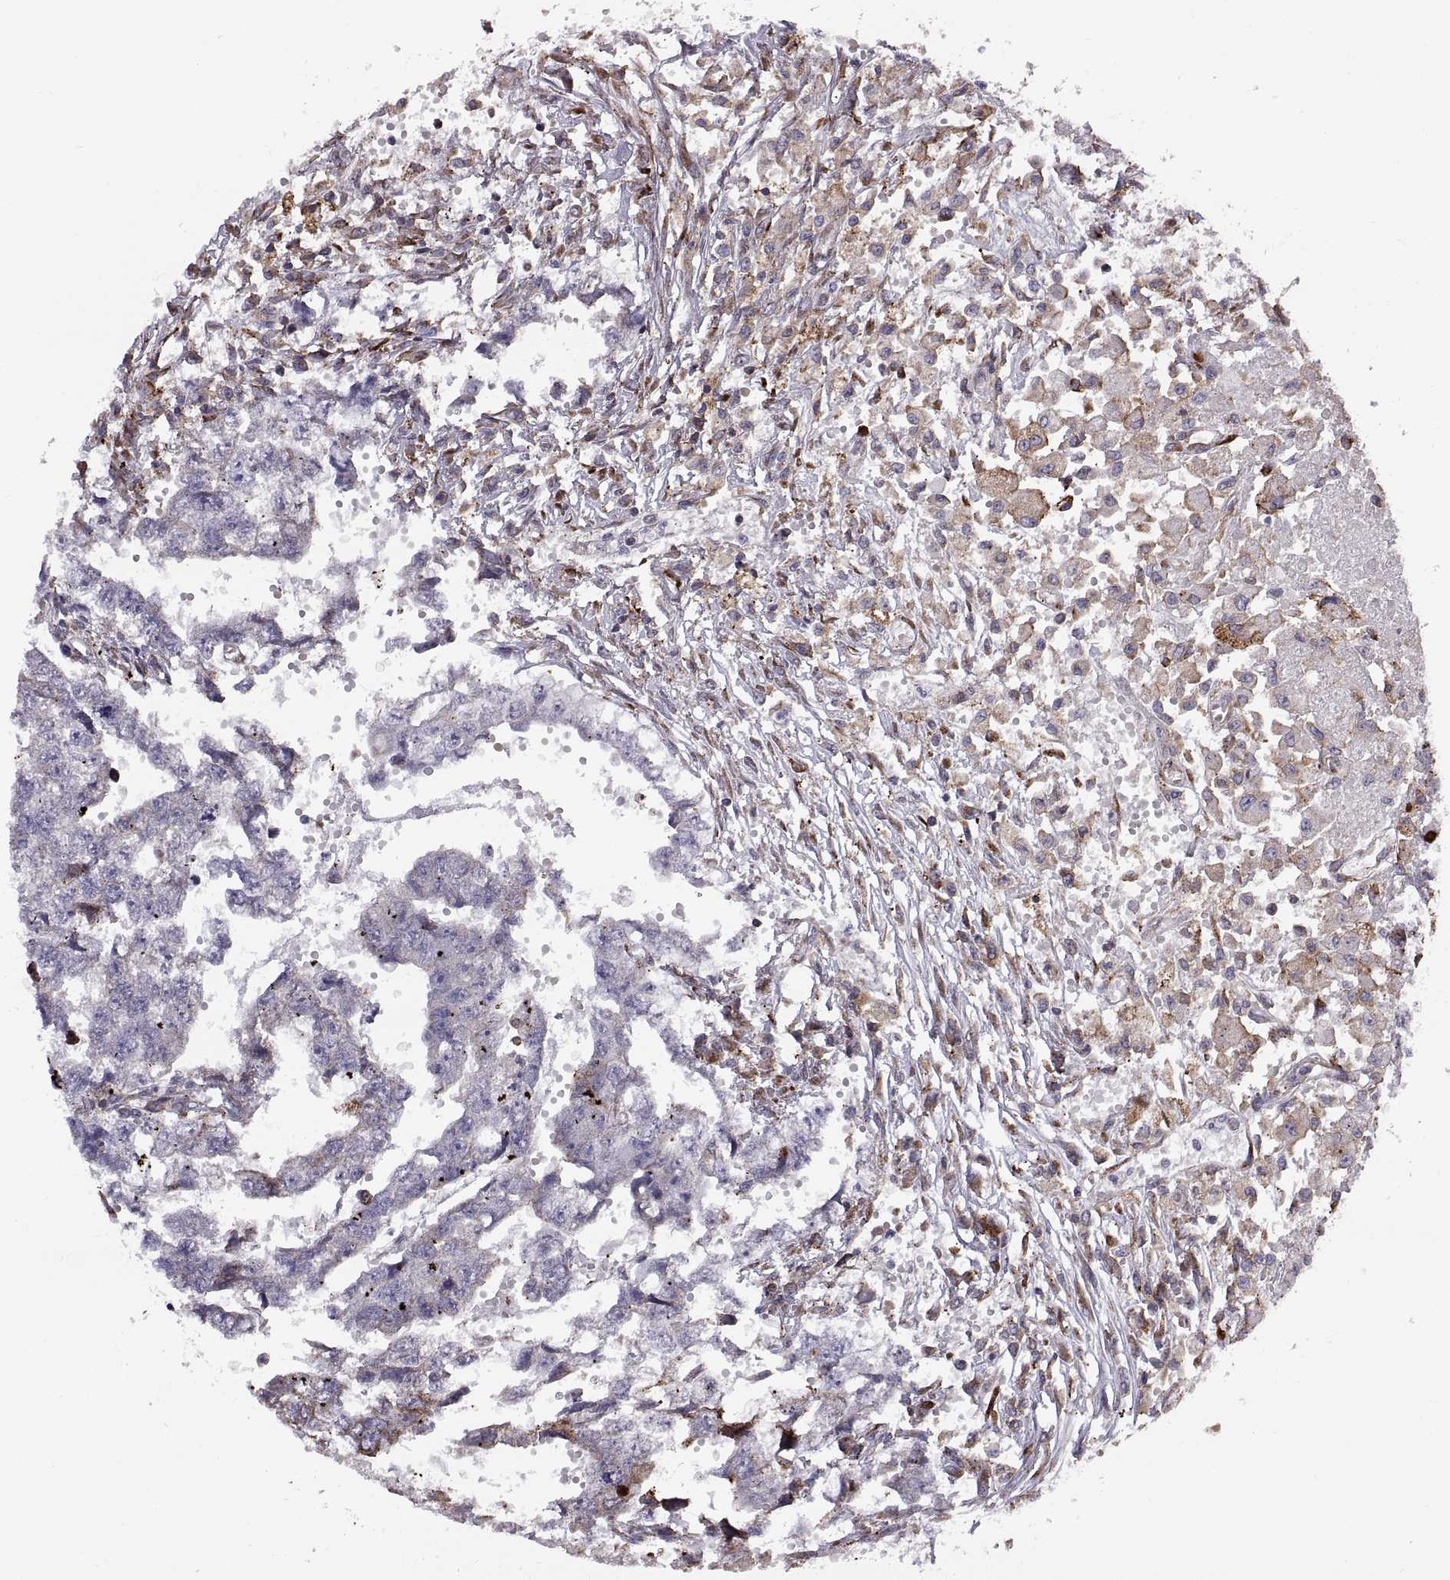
{"staining": {"intensity": "moderate", "quantity": "25%-75%", "location": "cytoplasmic/membranous"}, "tissue": "testis cancer", "cell_type": "Tumor cells", "image_type": "cancer", "snomed": [{"axis": "morphology", "description": "Carcinoma, Embryonal, NOS"}, {"axis": "morphology", "description": "Teratoma, malignant, NOS"}, {"axis": "topography", "description": "Testis"}], "caption": "A high-resolution histopathology image shows immunohistochemistry (IHC) staining of testis cancer, which exhibits moderate cytoplasmic/membranous expression in approximately 25%-75% of tumor cells.", "gene": "PLEKHB2", "patient": {"sex": "male", "age": 44}}